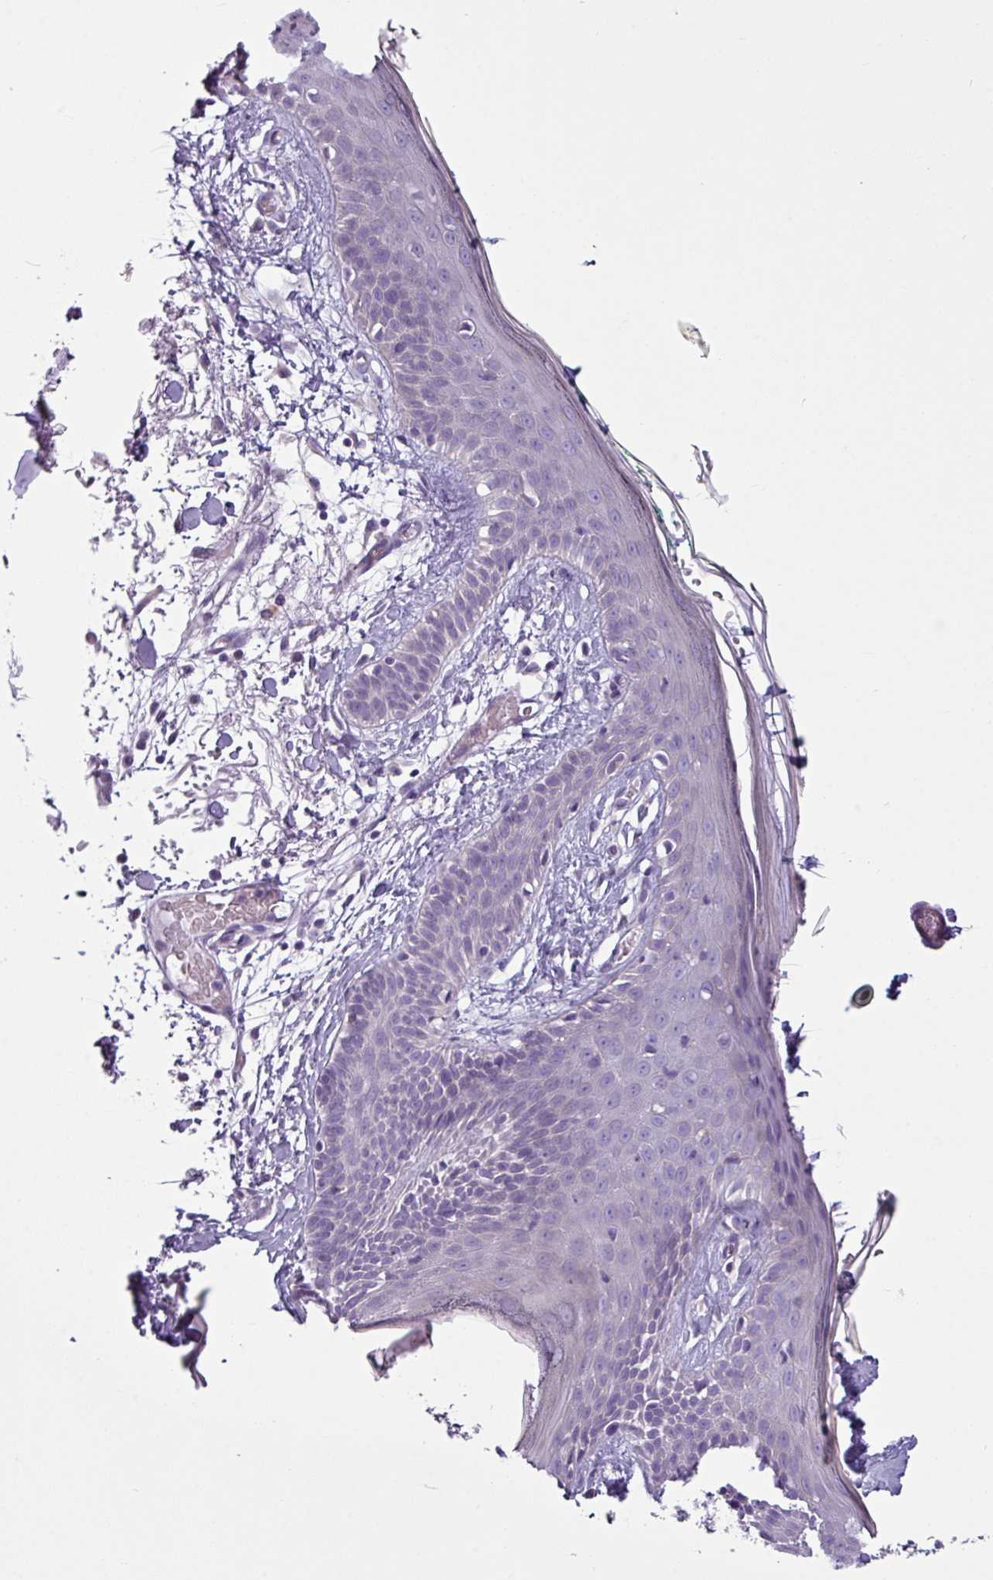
{"staining": {"intensity": "negative", "quantity": "none", "location": "none"}, "tissue": "skin", "cell_type": "Fibroblasts", "image_type": "normal", "snomed": [{"axis": "morphology", "description": "Normal tissue, NOS"}, {"axis": "topography", "description": "Skin"}], "caption": "DAB (3,3'-diaminobenzidine) immunohistochemical staining of unremarkable human skin shows no significant staining in fibroblasts. The staining was performed using DAB (3,3'-diaminobenzidine) to visualize the protein expression in brown, while the nuclei were stained in blue with hematoxylin (Magnification: 20x).", "gene": "TOR1AIP2", "patient": {"sex": "male", "age": 79}}